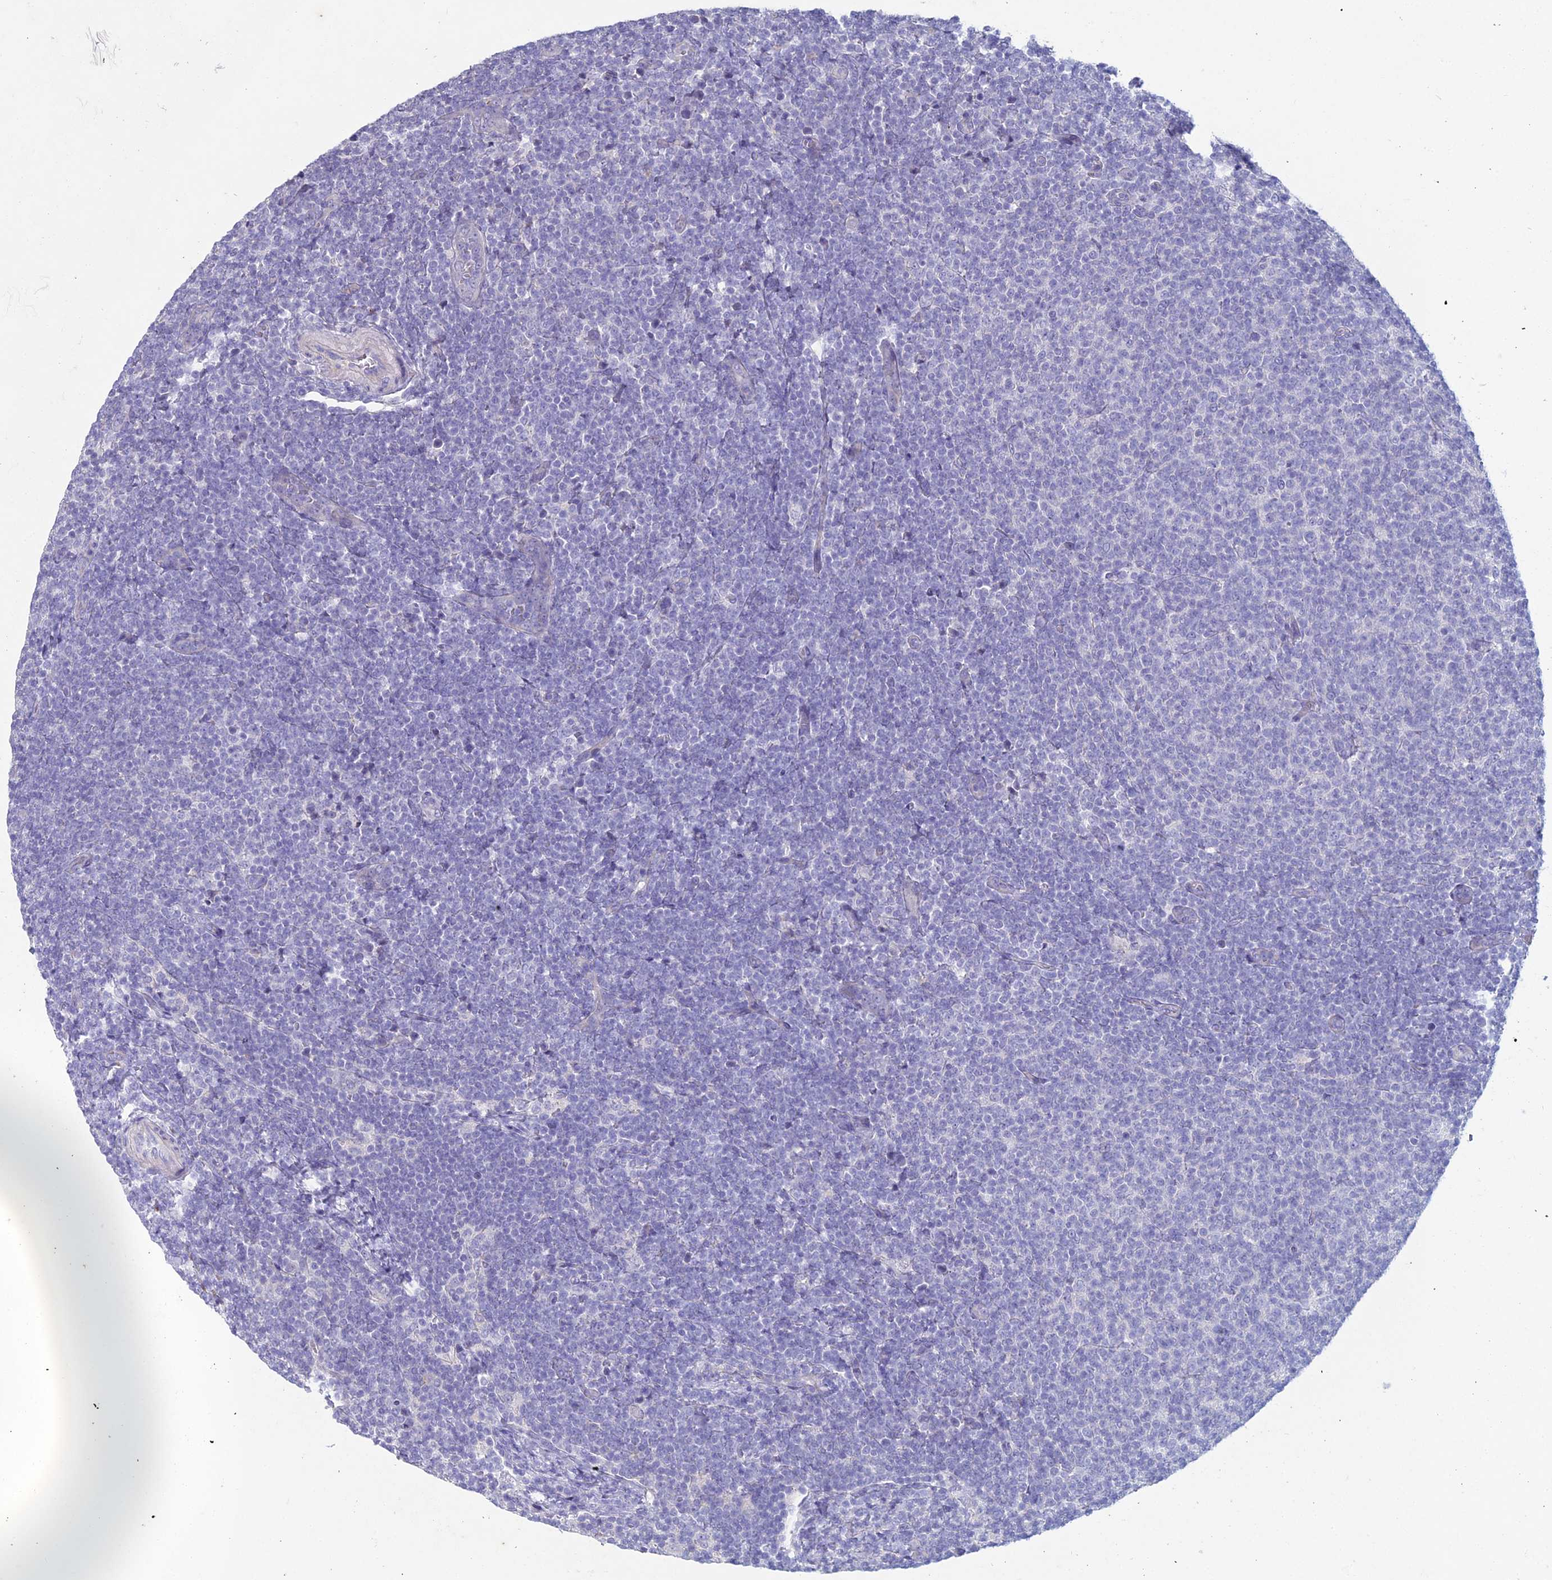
{"staining": {"intensity": "negative", "quantity": "none", "location": "none"}, "tissue": "lymphoma", "cell_type": "Tumor cells", "image_type": "cancer", "snomed": [{"axis": "morphology", "description": "Malignant lymphoma, non-Hodgkin's type, Low grade"}, {"axis": "topography", "description": "Lymph node"}], "caption": "Immunohistochemistry (IHC) histopathology image of human lymphoma stained for a protein (brown), which exhibits no expression in tumor cells.", "gene": "NCAM1", "patient": {"sex": "male", "age": 66}}